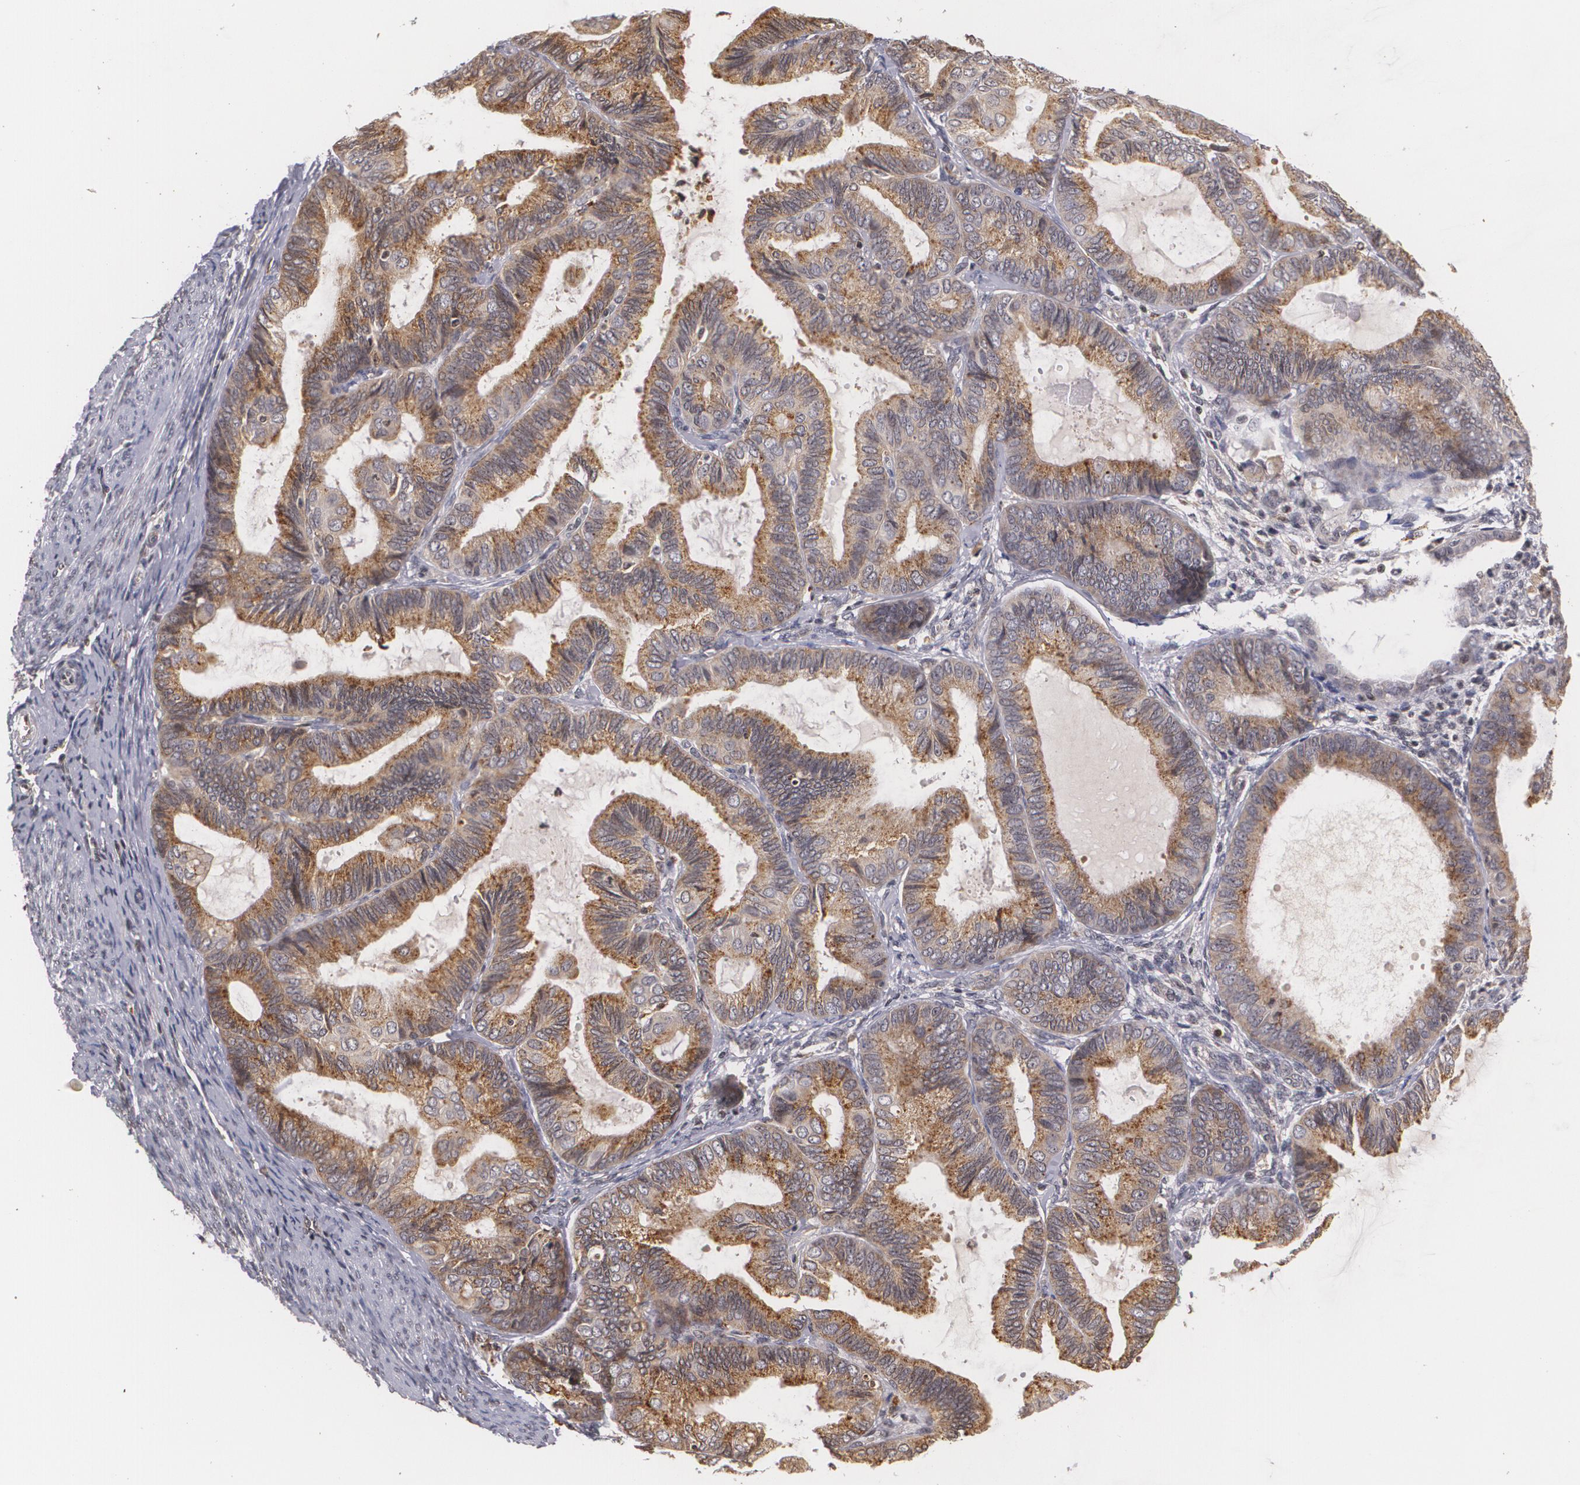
{"staining": {"intensity": "moderate", "quantity": ">75%", "location": "cytoplasmic/membranous"}, "tissue": "endometrial cancer", "cell_type": "Tumor cells", "image_type": "cancer", "snomed": [{"axis": "morphology", "description": "Adenocarcinoma, NOS"}, {"axis": "topography", "description": "Endometrium"}], "caption": "Immunohistochemistry histopathology image of neoplastic tissue: endometrial cancer (adenocarcinoma) stained using immunohistochemistry (IHC) exhibits medium levels of moderate protein expression localized specifically in the cytoplasmic/membranous of tumor cells, appearing as a cytoplasmic/membranous brown color.", "gene": "VAV3", "patient": {"sex": "female", "age": 63}}